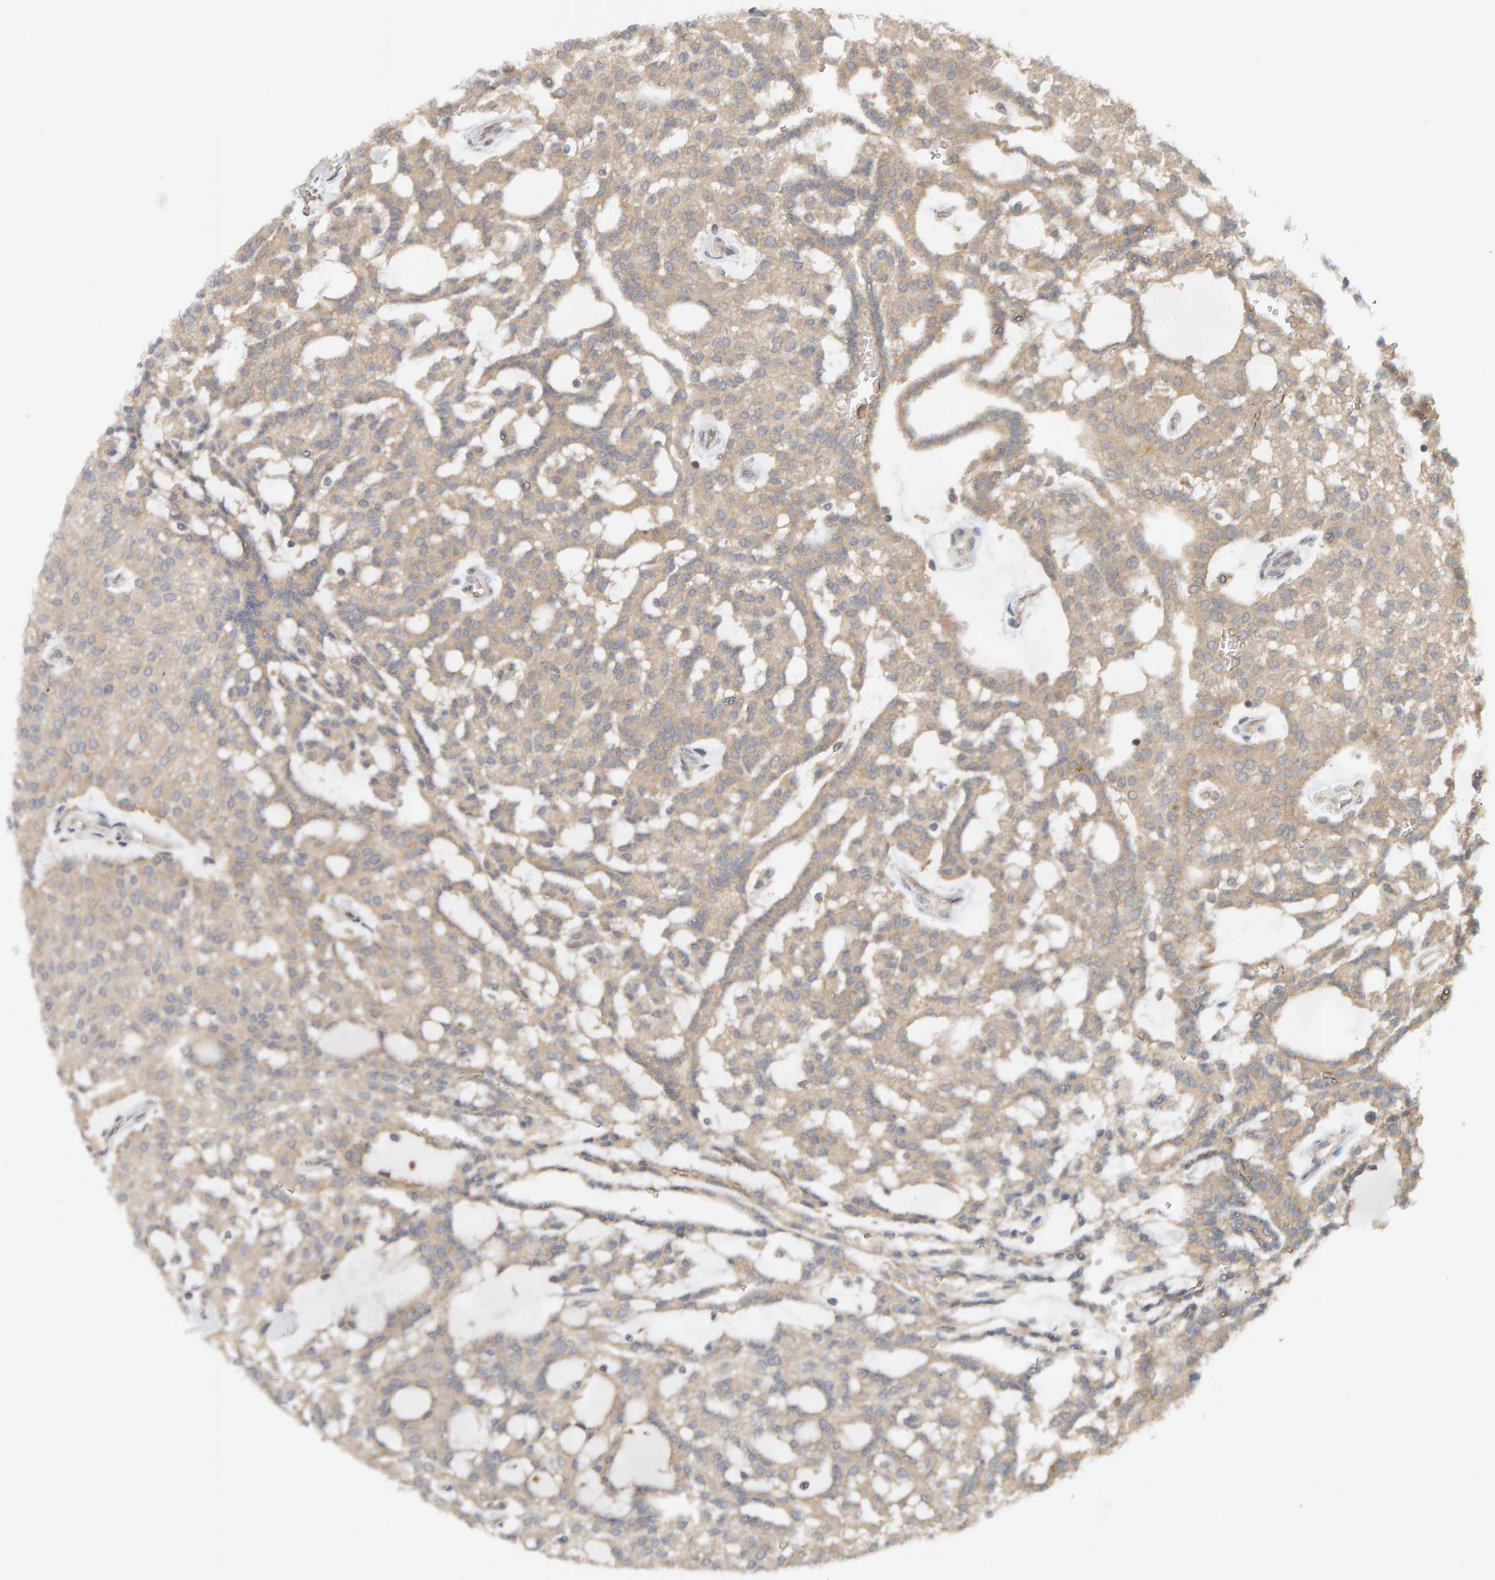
{"staining": {"intensity": "weak", "quantity": ">75%", "location": "cytoplasmic/membranous"}, "tissue": "renal cancer", "cell_type": "Tumor cells", "image_type": "cancer", "snomed": [{"axis": "morphology", "description": "Adenocarcinoma, NOS"}, {"axis": "topography", "description": "Kidney"}], "caption": "Renal cancer (adenocarcinoma) stained with DAB IHC demonstrates low levels of weak cytoplasmic/membranous staining in about >75% of tumor cells.", "gene": "DNAJC7", "patient": {"sex": "male", "age": 63}}